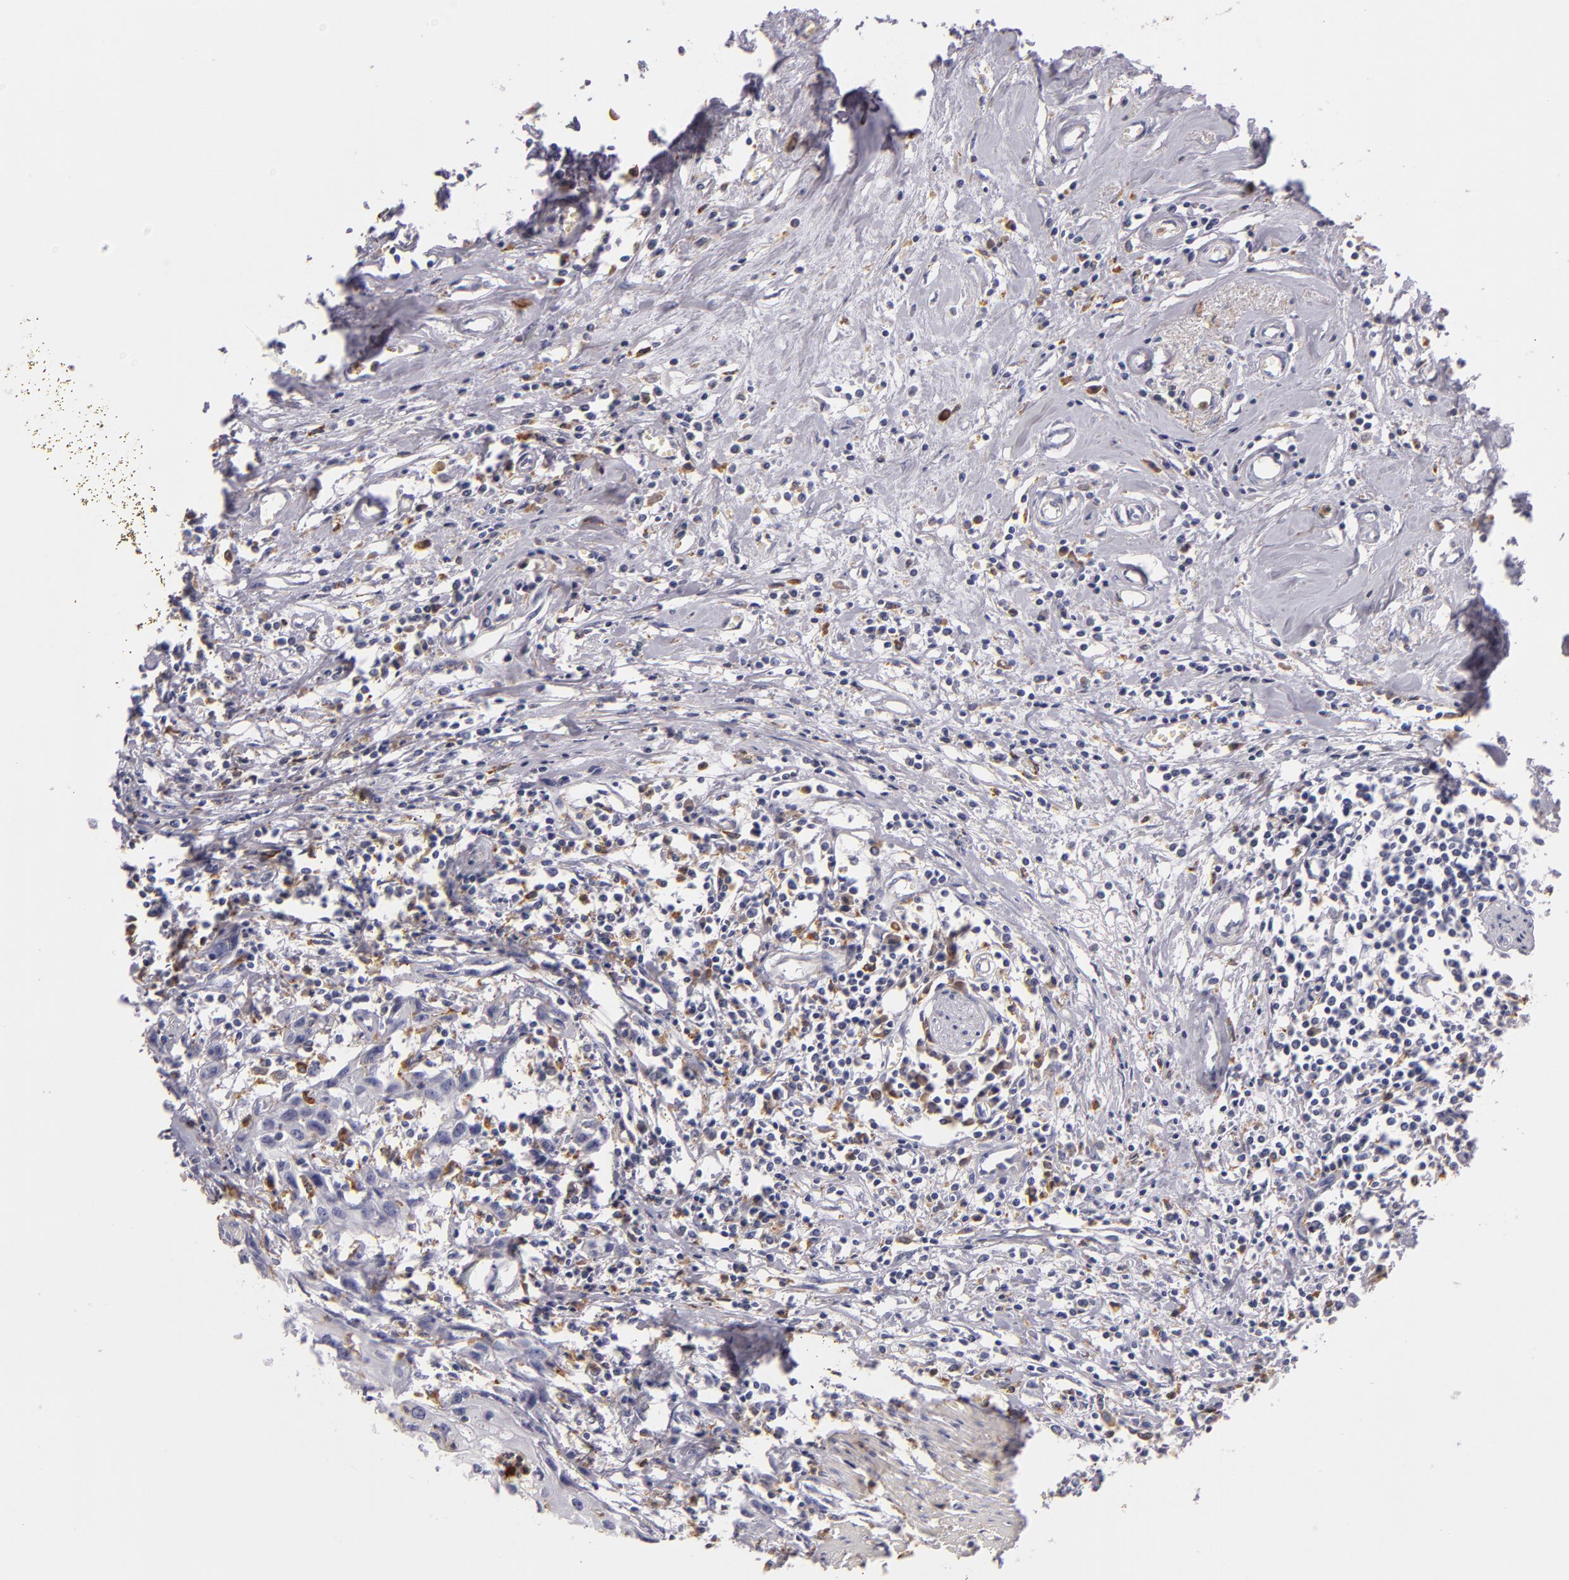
{"staining": {"intensity": "negative", "quantity": "none", "location": "none"}, "tissue": "urothelial cancer", "cell_type": "Tumor cells", "image_type": "cancer", "snomed": [{"axis": "morphology", "description": "Urothelial carcinoma, High grade"}, {"axis": "topography", "description": "Urinary bladder"}], "caption": "High-grade urothelial carcinoma stained for a protein using immunohistochemistry (IHC) reveals no expression tumor cells.", "gene": "TLR8", "patient": {"sex": "male", "age": 54}}